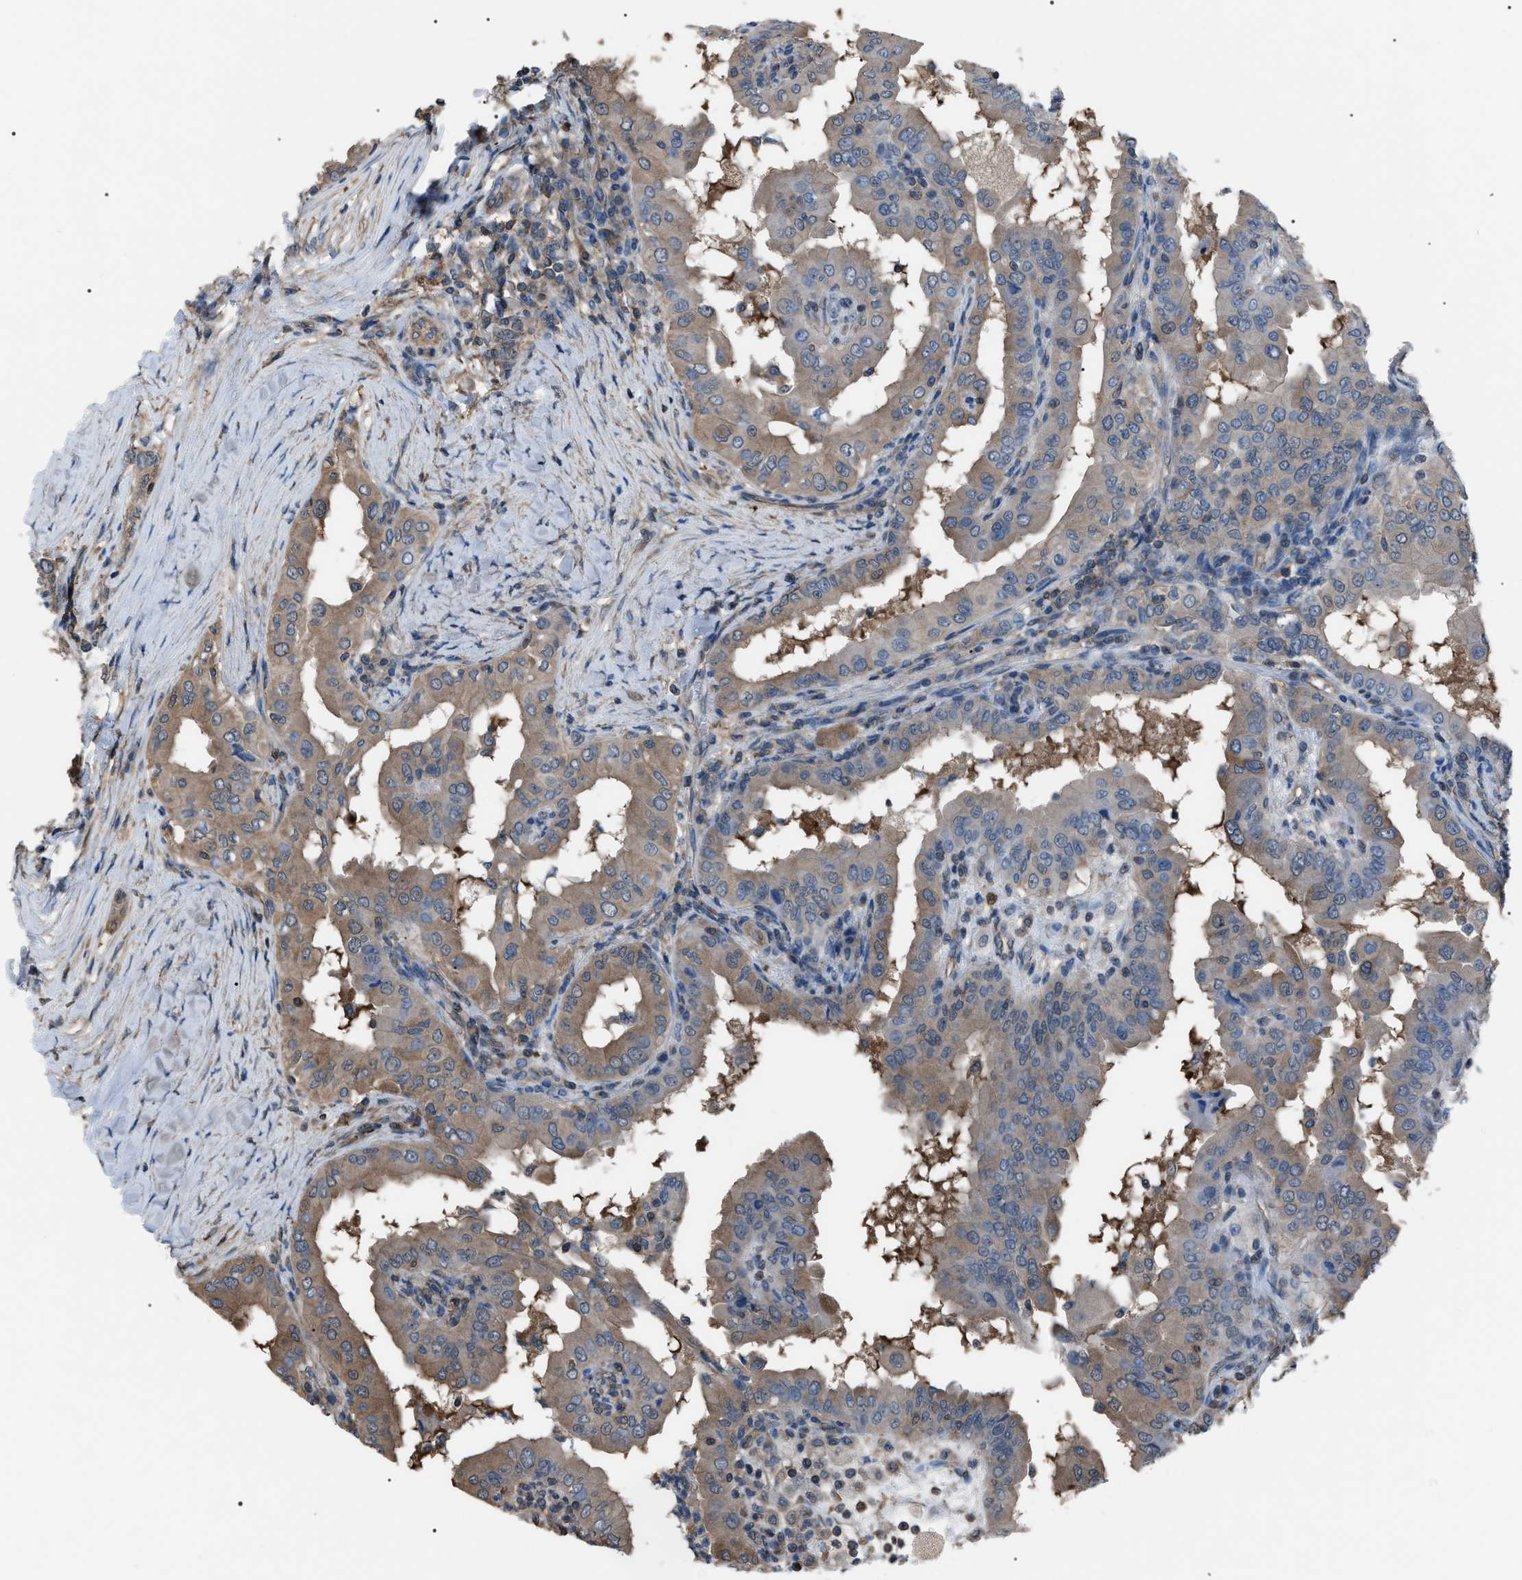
{"staining": {"intensity": "weak", "quantity": ">75%", "location": "cytoplasmic/membranous"}, "tissue": "thyroid cancer", "cell_type": "Tumor cells", "image_type": "cancer", "snomed": [{"axis": "morphology", "description": "Papillary adenocarcinoma, NOS"}, {"axis": "topography", "description": "Thyroid gland"}], "caption": "Immunohistochemical staining of papillary adenocarcinoma (thyroid) demonstrates low levels of weak cytoplasmic/membranous protein staining in approximately >75% of tumor cells.", "gene": "PDCD5", "patient": {"sex": "male", "age": 33}}